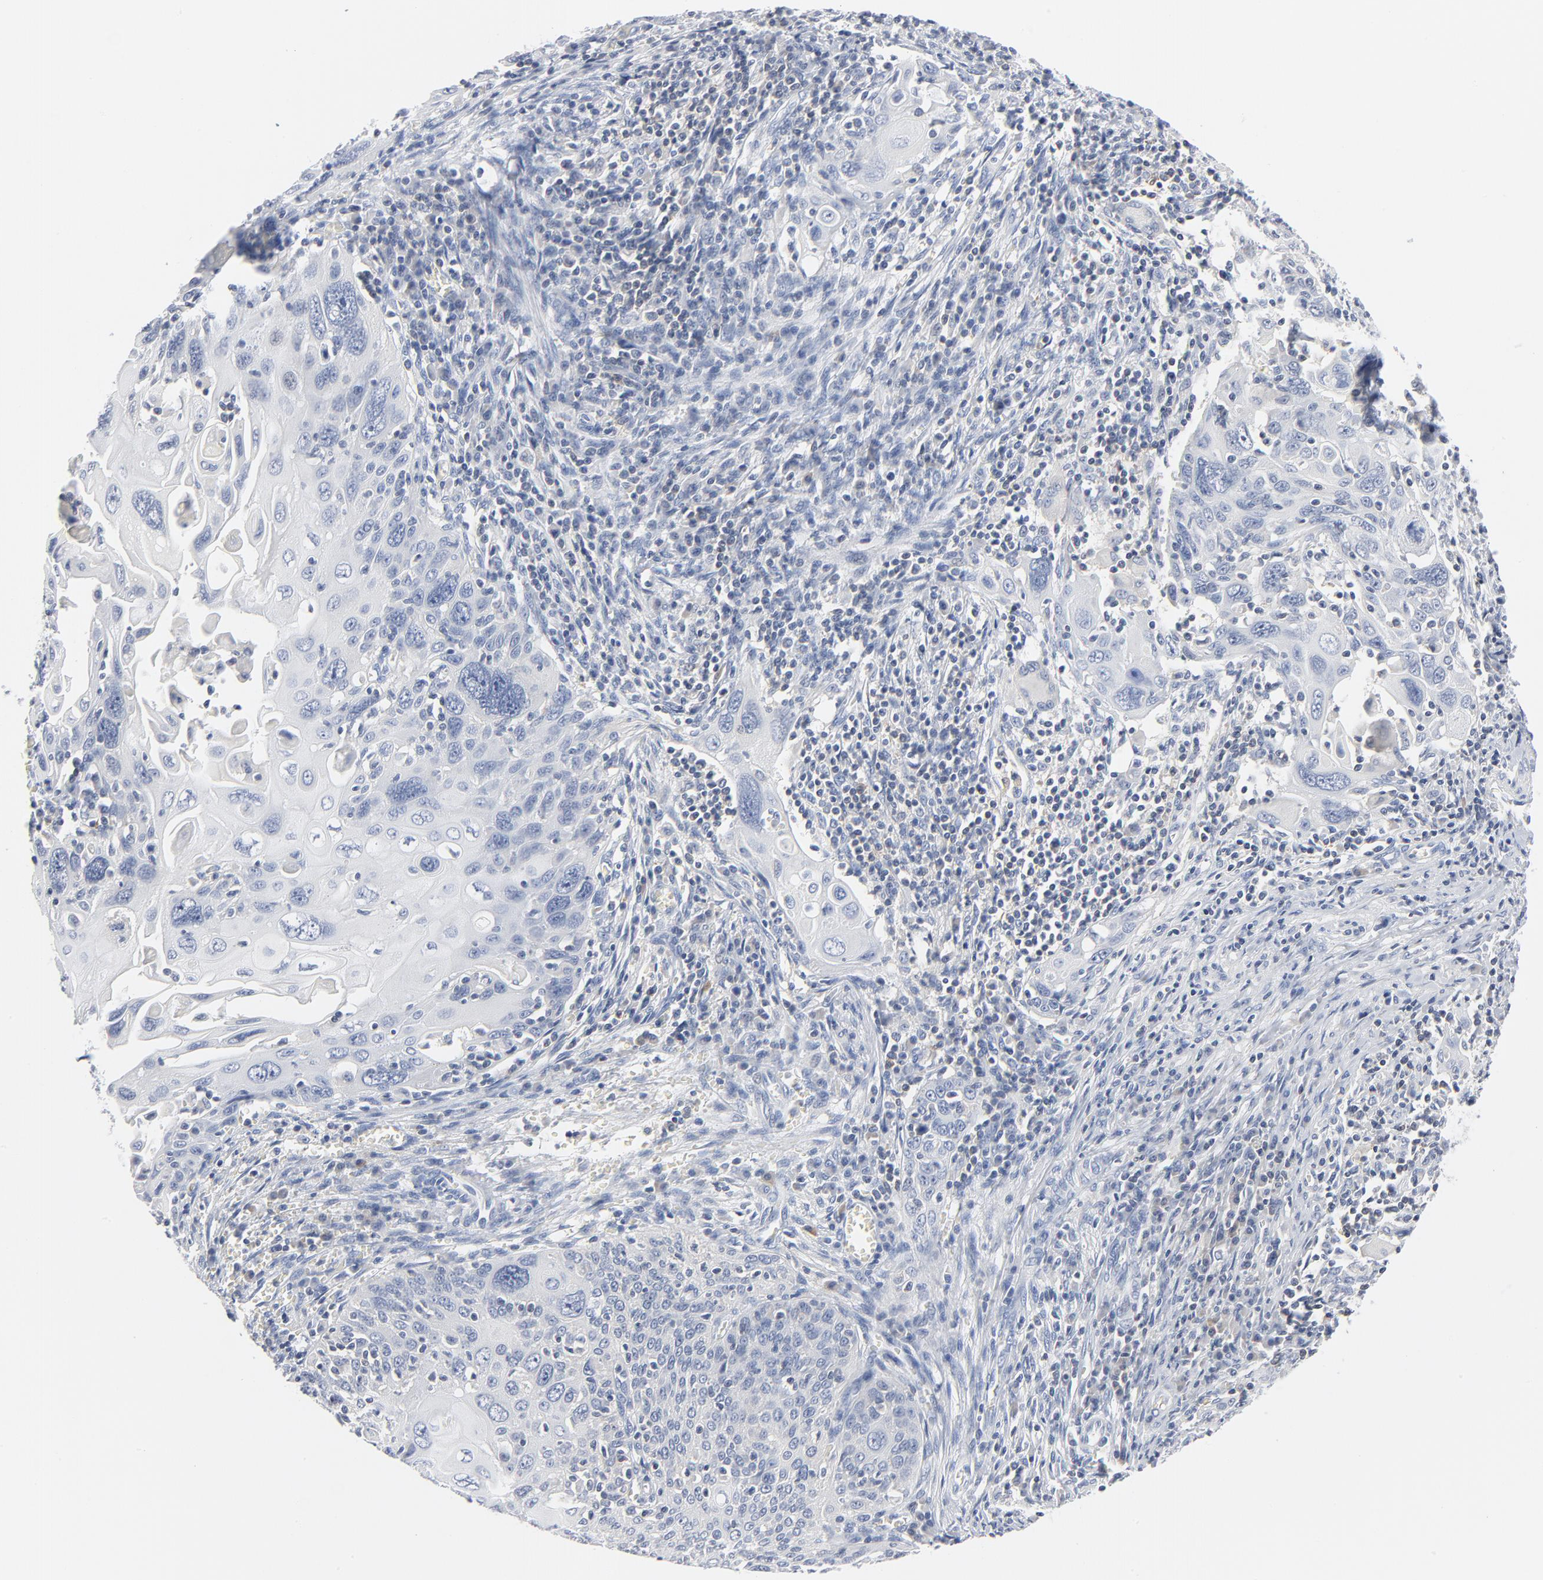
{"staining": {"intensity": "negative", "quantity": "none", "location": "none"}, "tissue": "cervical cancer", "cell_type": "Tumor cells", "image_type": "cancer", "snomed": [{"axis": "morphology", "description": "Squamous cell carcinoma, NOS"}, {"axis": "topography", "description": "Cervix"}], "caption": "The image shows no significant staining in tumor cells of cervical squamous cell carcinoma. The staining is performed using DAB brown chromogen with nuclei counter-stained in using hematoxylin.", "gene": "PTK2B", "patient": {"sex": "female", "age": 54}}